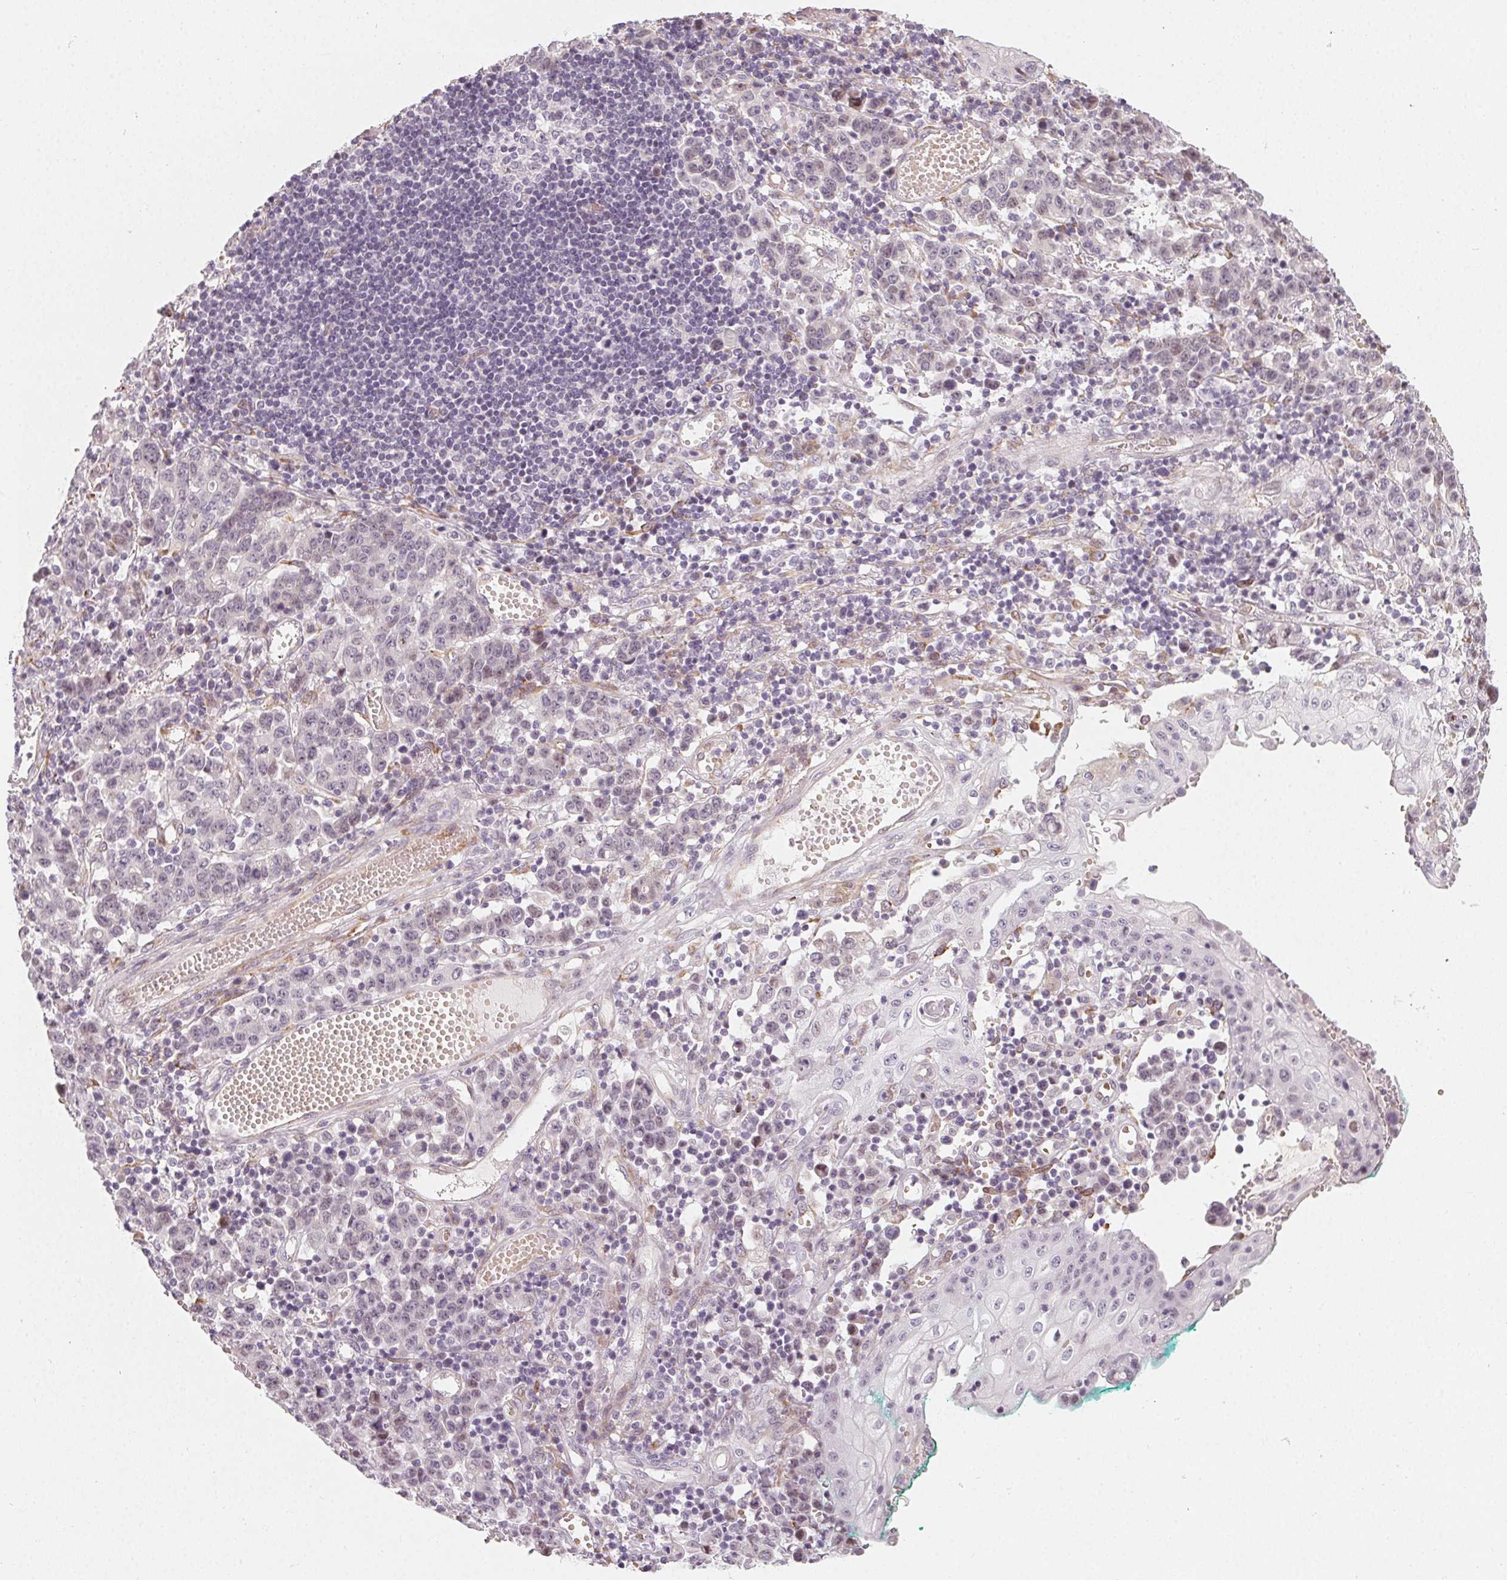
{"staining": {"intensity": "negative", "quantity": "none", "location": "none"}, "tissue": "stomach cancer", "cell_type": "Tumor cells", "image_type": "cancer", "snomed": [{"axis": "morphology", "description": "Adenocarcinoma, NOS"}, {"axis": "topography", "description": "Stomach, upper"}], "caption": "High power microscopy histopathology image of an IHC image of stomach cancer, revealing no significant staining in tumor cells.", "gene": "CCDC96", "patient": {"sex": "male", "age": 69}}